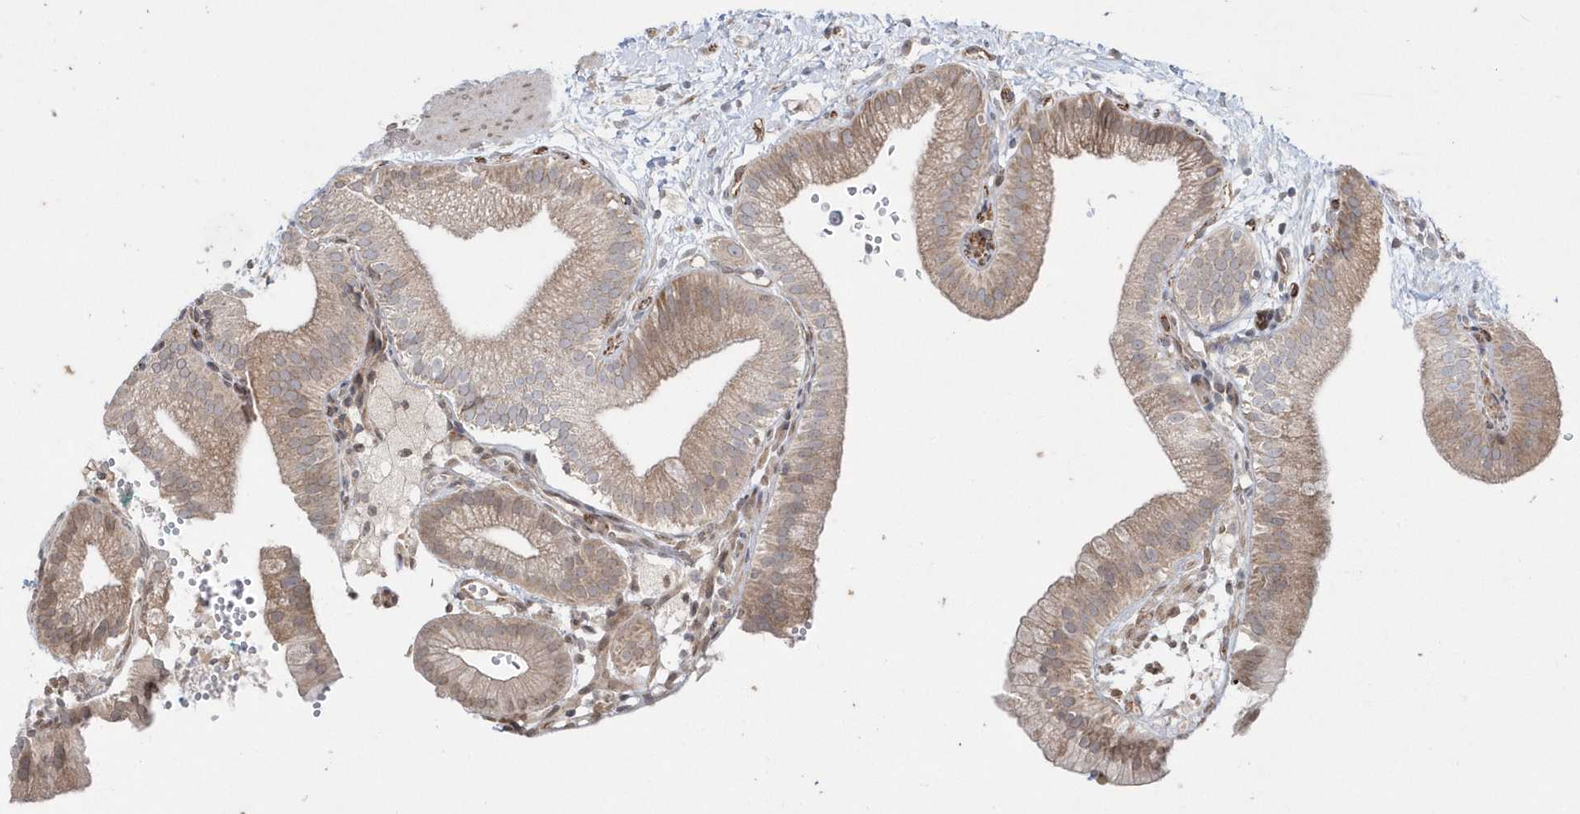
{"staining": {"intensity": "moderate", "quantity": ">75%", "location": "cytoplasmic/membranous"}, "tissue": "gallbladder", "cell_type": "Glandular cells", "image_type": "normal", "snomed": [{"axis": "morphology", "description": "Normal tissue, NOS"}, {"axis": "topography", "description": "Gallbladder"}], "caption": "Immunohistochemistry (IHC) image of unremarkable gallbladder stained for a protein (brown), which reveals medium levels of moderate cytoplasmic/membranous staining in about >75% of glandular cells.", "gene": "DHX57", "patient": {"sex": "male", "age": 55}}